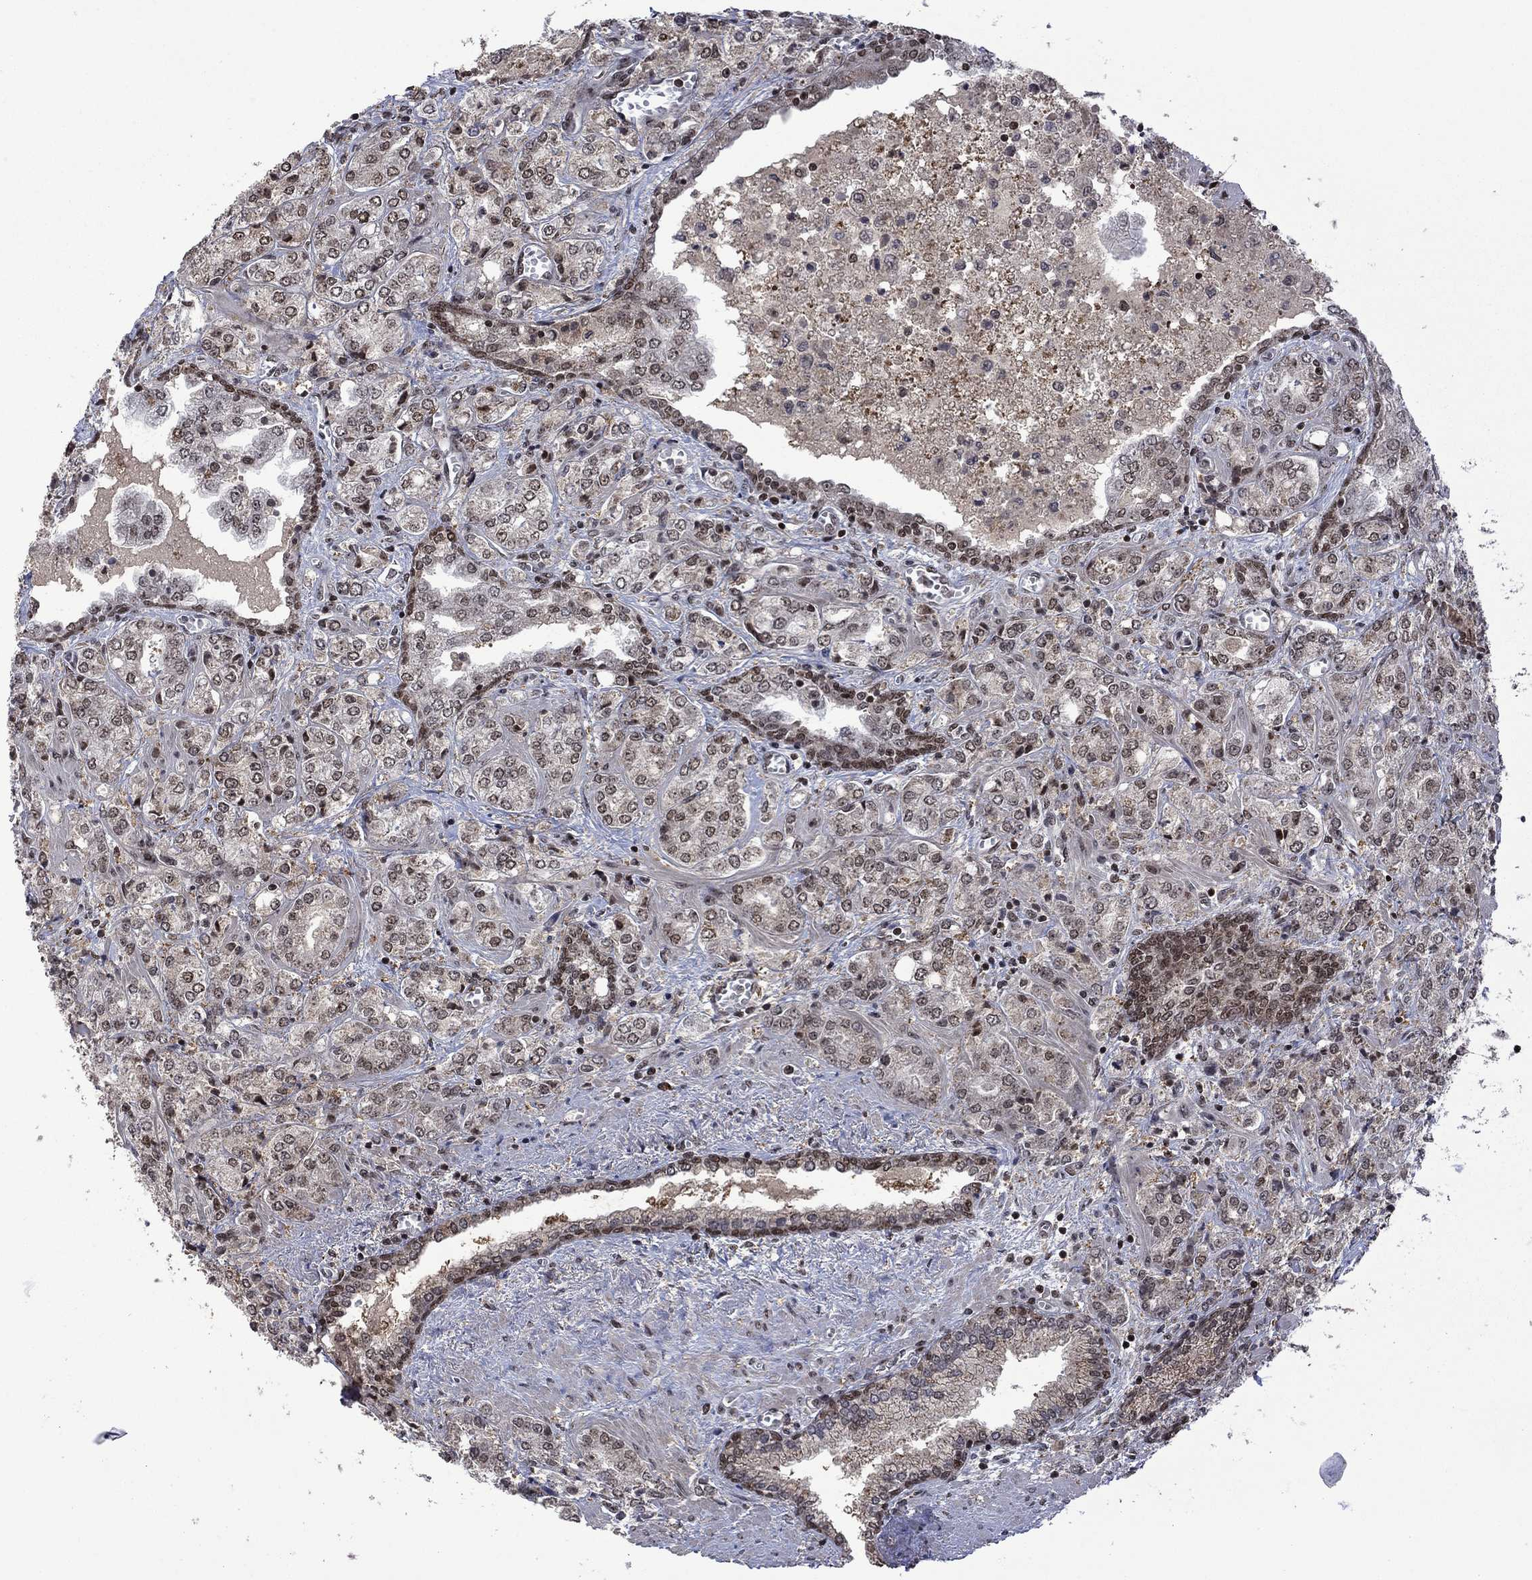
{"staining": {"intensity": "moderate", "quantity": "25%-75%", "location": "nuclear"}, "tissue": "prostate cancer", "cell_type": "Tumor cells", "image_type": "cancer", "snomed": [{"axis": "morphology", "description": "Adenocarcinoma, NOS"}, {"axis": "topography", "description": "Prostate and seminal vesicle, NOS"}, {"axis": "topography", "description": "Prostate"}], "caption": "Prostate cancer (adenocarcinoma) stained with IHC reveals moderate nuclear positivity in approximately 25%-75% of tumor cells. The staining was performed using DAB (3,3'-diaminobenzidine), with brown indicating positive protein expression. Nuclei are stained blue with hematoxylin.", "gene": "FBL", "patient": {"sex": "male", "age": 62}}